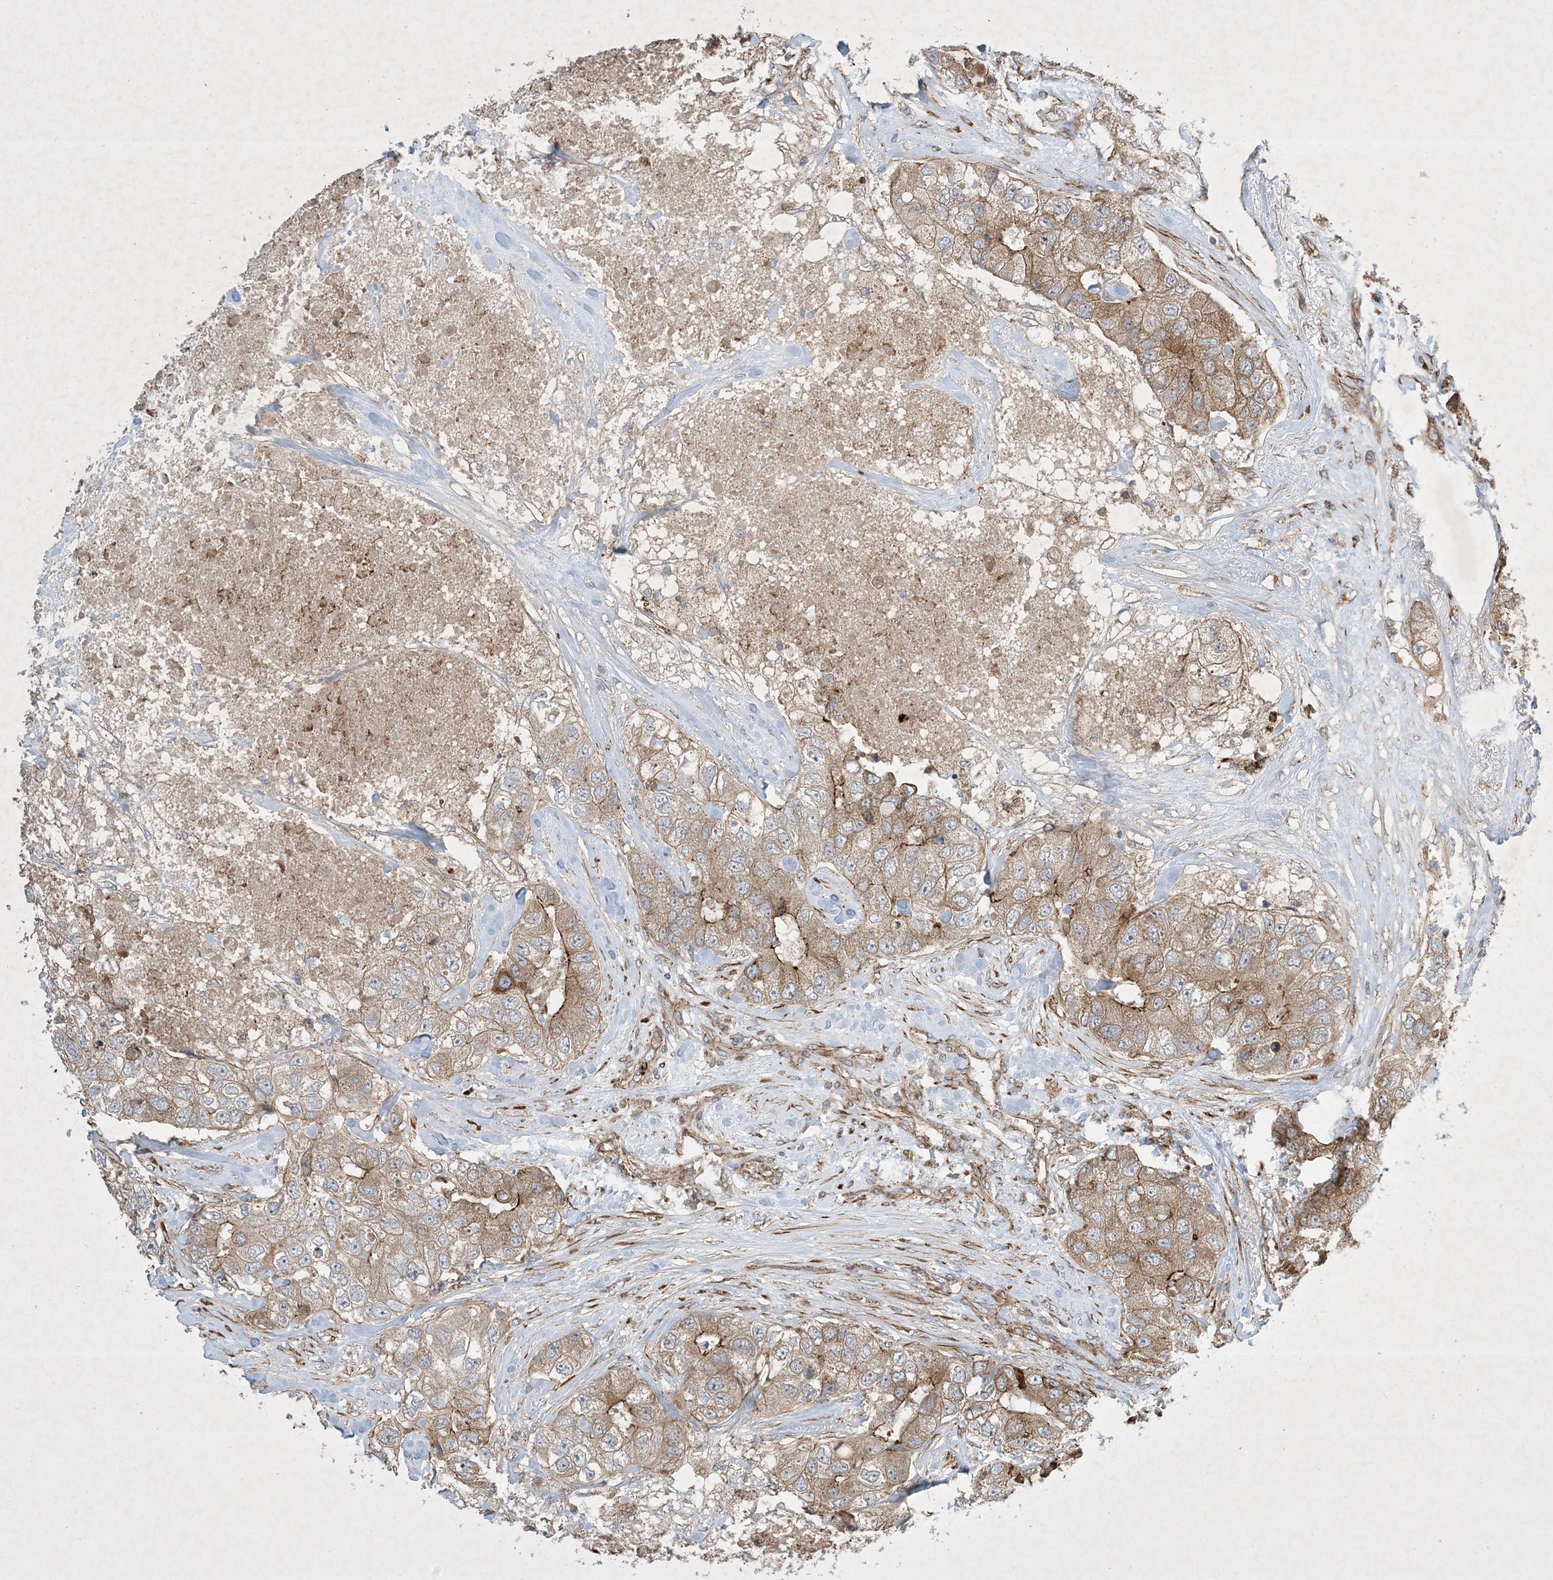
{"staining": {"intensity": "moderate", "quantity": ">75%", "location": "cytoplasmic/membranous"}, "tissue": "breast cancer", "cell_type": "Tumor cells", "image_type": "cancer", "snomed": [{"axis": "morphology", "description": "Duct carcinoma"}, {"axis": "topography", "description": "Breast"}], "caption": "Invasive ductal carcinoma (breast) was stained to show a protein in brown. There is medium levels of moderate cytoplasmic/membranous expression in approximately >75% of tumor cells.", "gene": "OTOP1", "patient": {"sex": "female", "age": 62}}